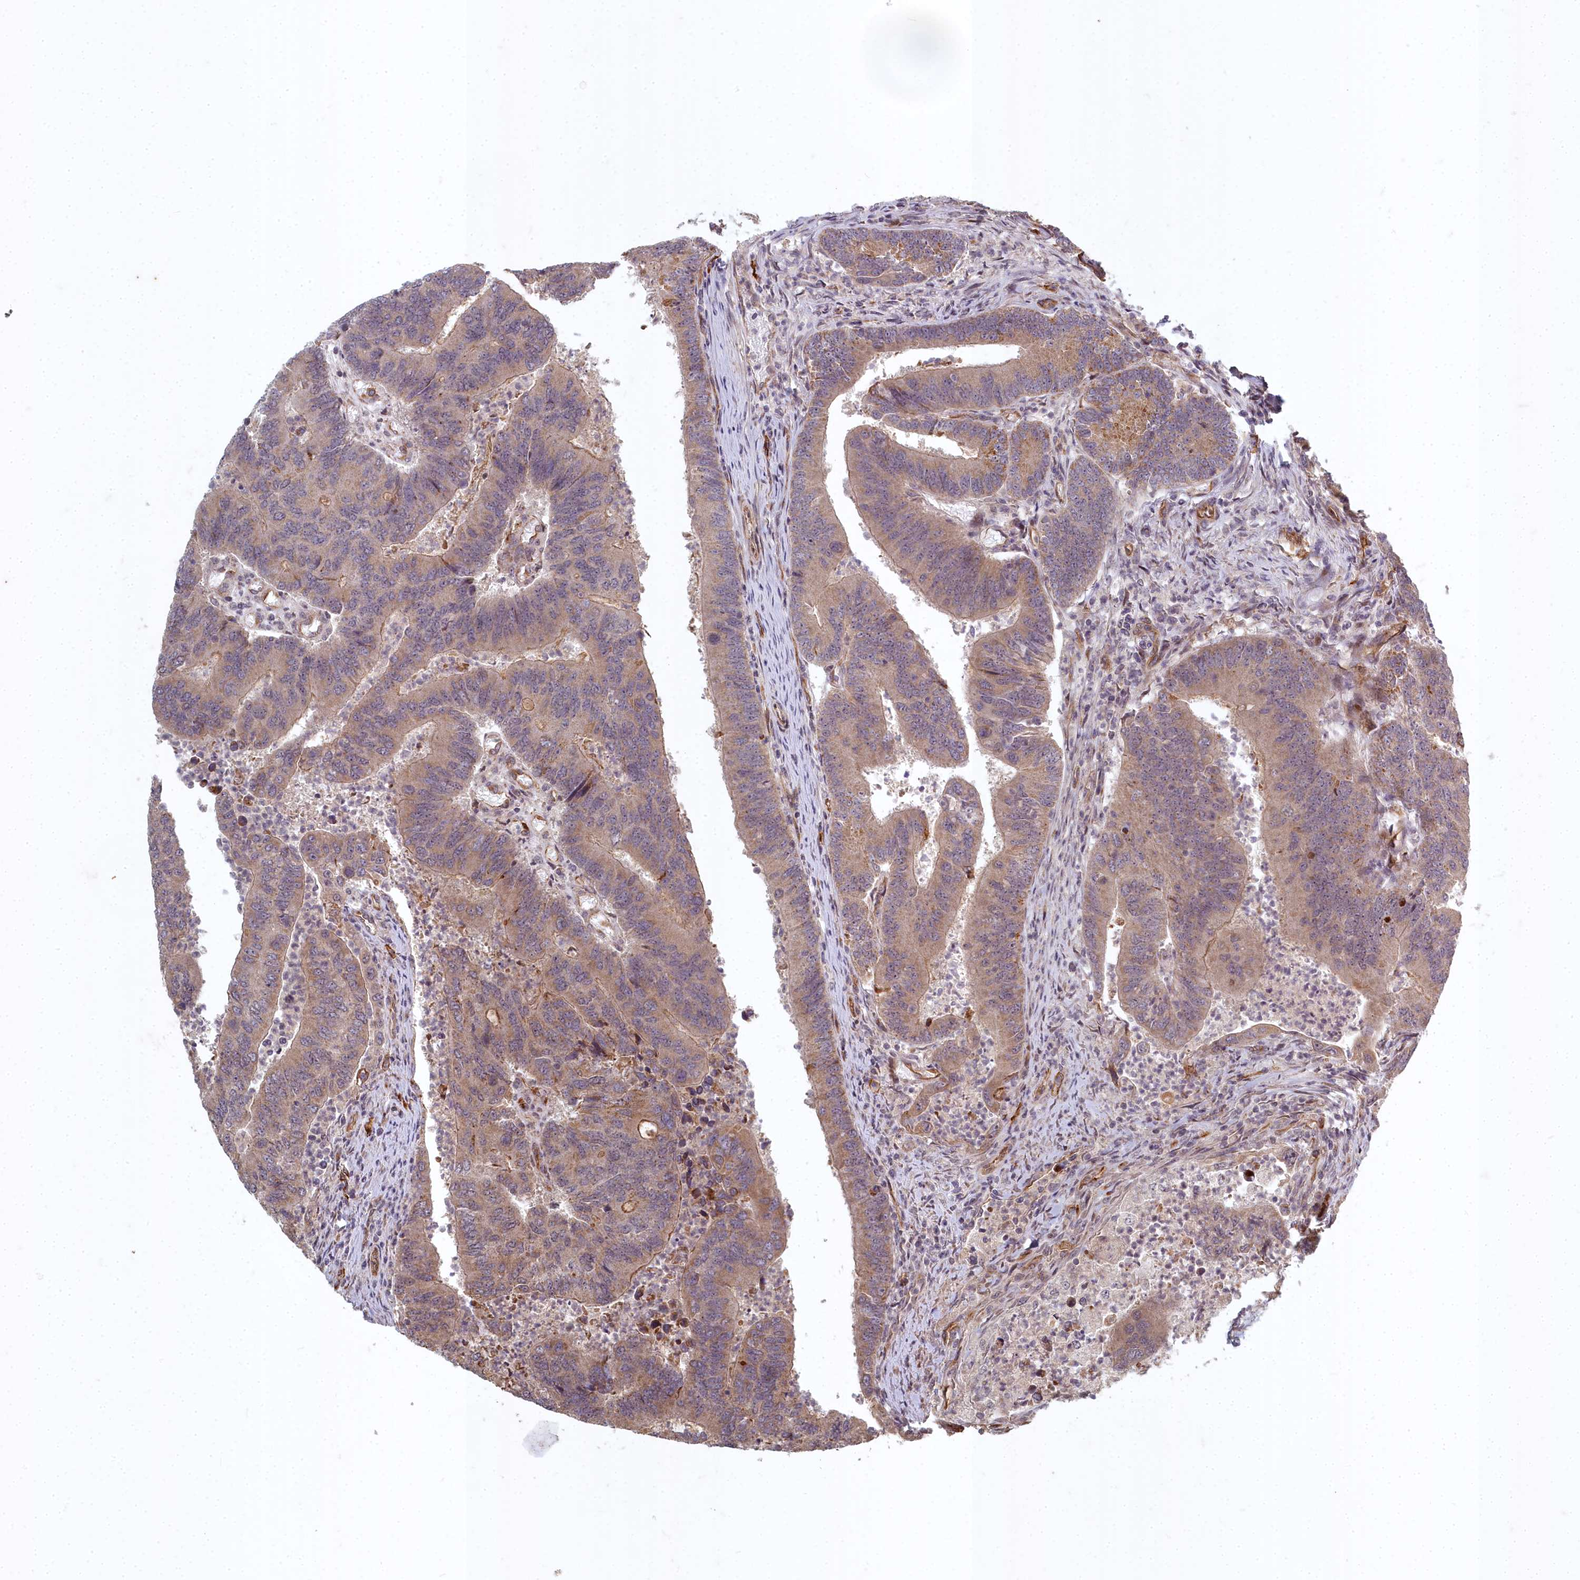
{"staining": {"intensity": "moderate", "quantity": ">75%", "location": "cytoplasmic/membranous"}, "tissue": "colorectal cancer", "cell_type": "Tumor cells", "image_type": "cancer", "snomed": [{"axis": "morphology", "description": "Adenocarcinoma, NOS"}, {"axis": "topography", "description": "Colon"}], "caption": "This is a micrograph of IHC staining of colorectal adenocarcinoma, which shows moderate staining in the cytoplasmic/membranous of tumor cells.", "gene": "TSPYL4", "patient": {"sex": "female", "age": 67}}